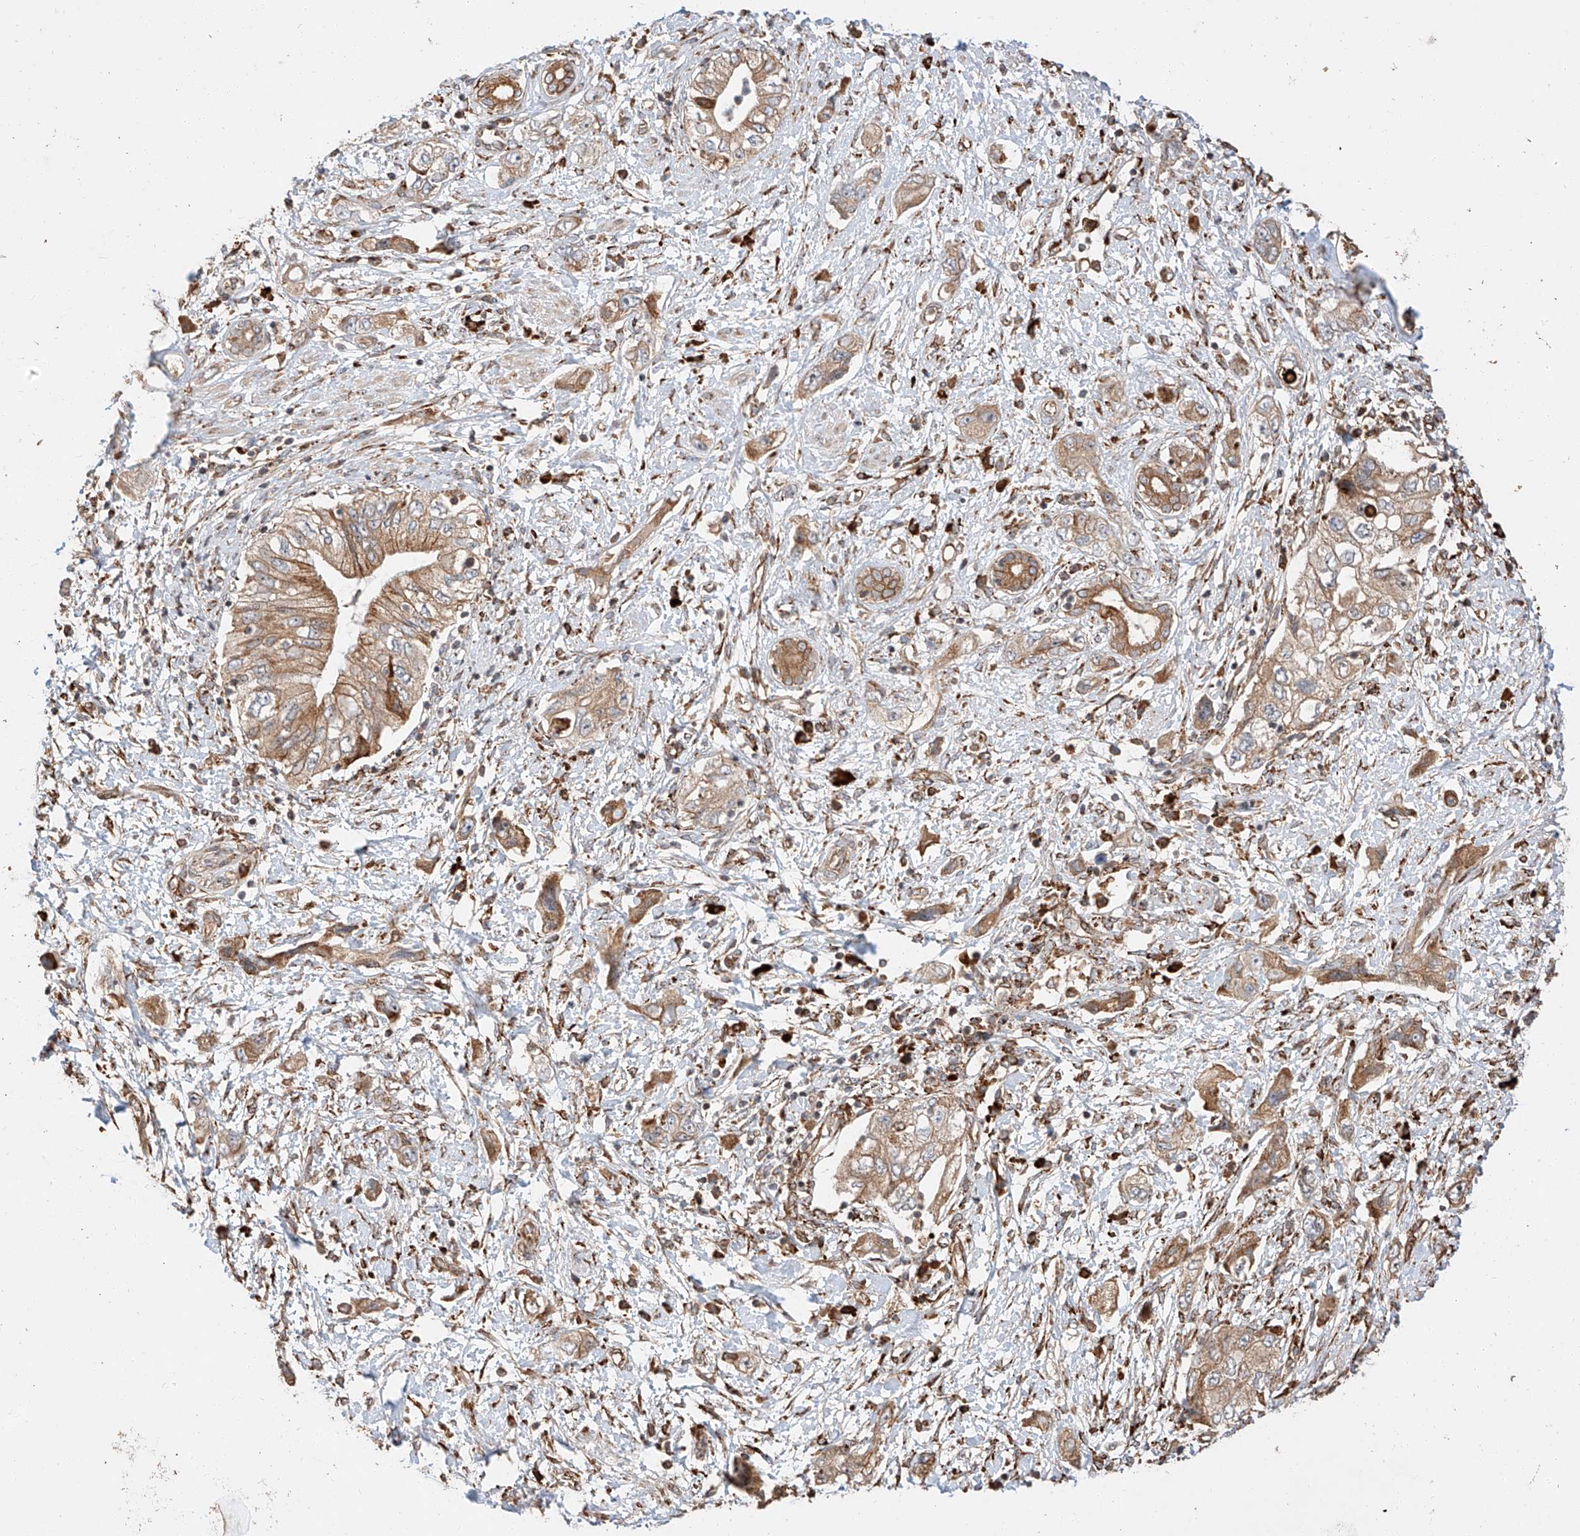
{"staining": {"intensity": "strong", "quantity": ">75%", "location": "cytoplasmic/membranous"}, "tissue": "pancreatic cancer", "cell_type": "Tumor cells", "image_type": "cancer", "snomed": [{"axis": "morphology", "description": "Adenocarcinoma, NOS"}, {"axis": "topography", "description": "Pancreas"}], "caption": "Human pancreatic adenocarcinoma stained with a protein marker exhibits strong staining in tumor cells.", "gene": "ZNF84", "patient": {"sex": "female", "age": 73}}